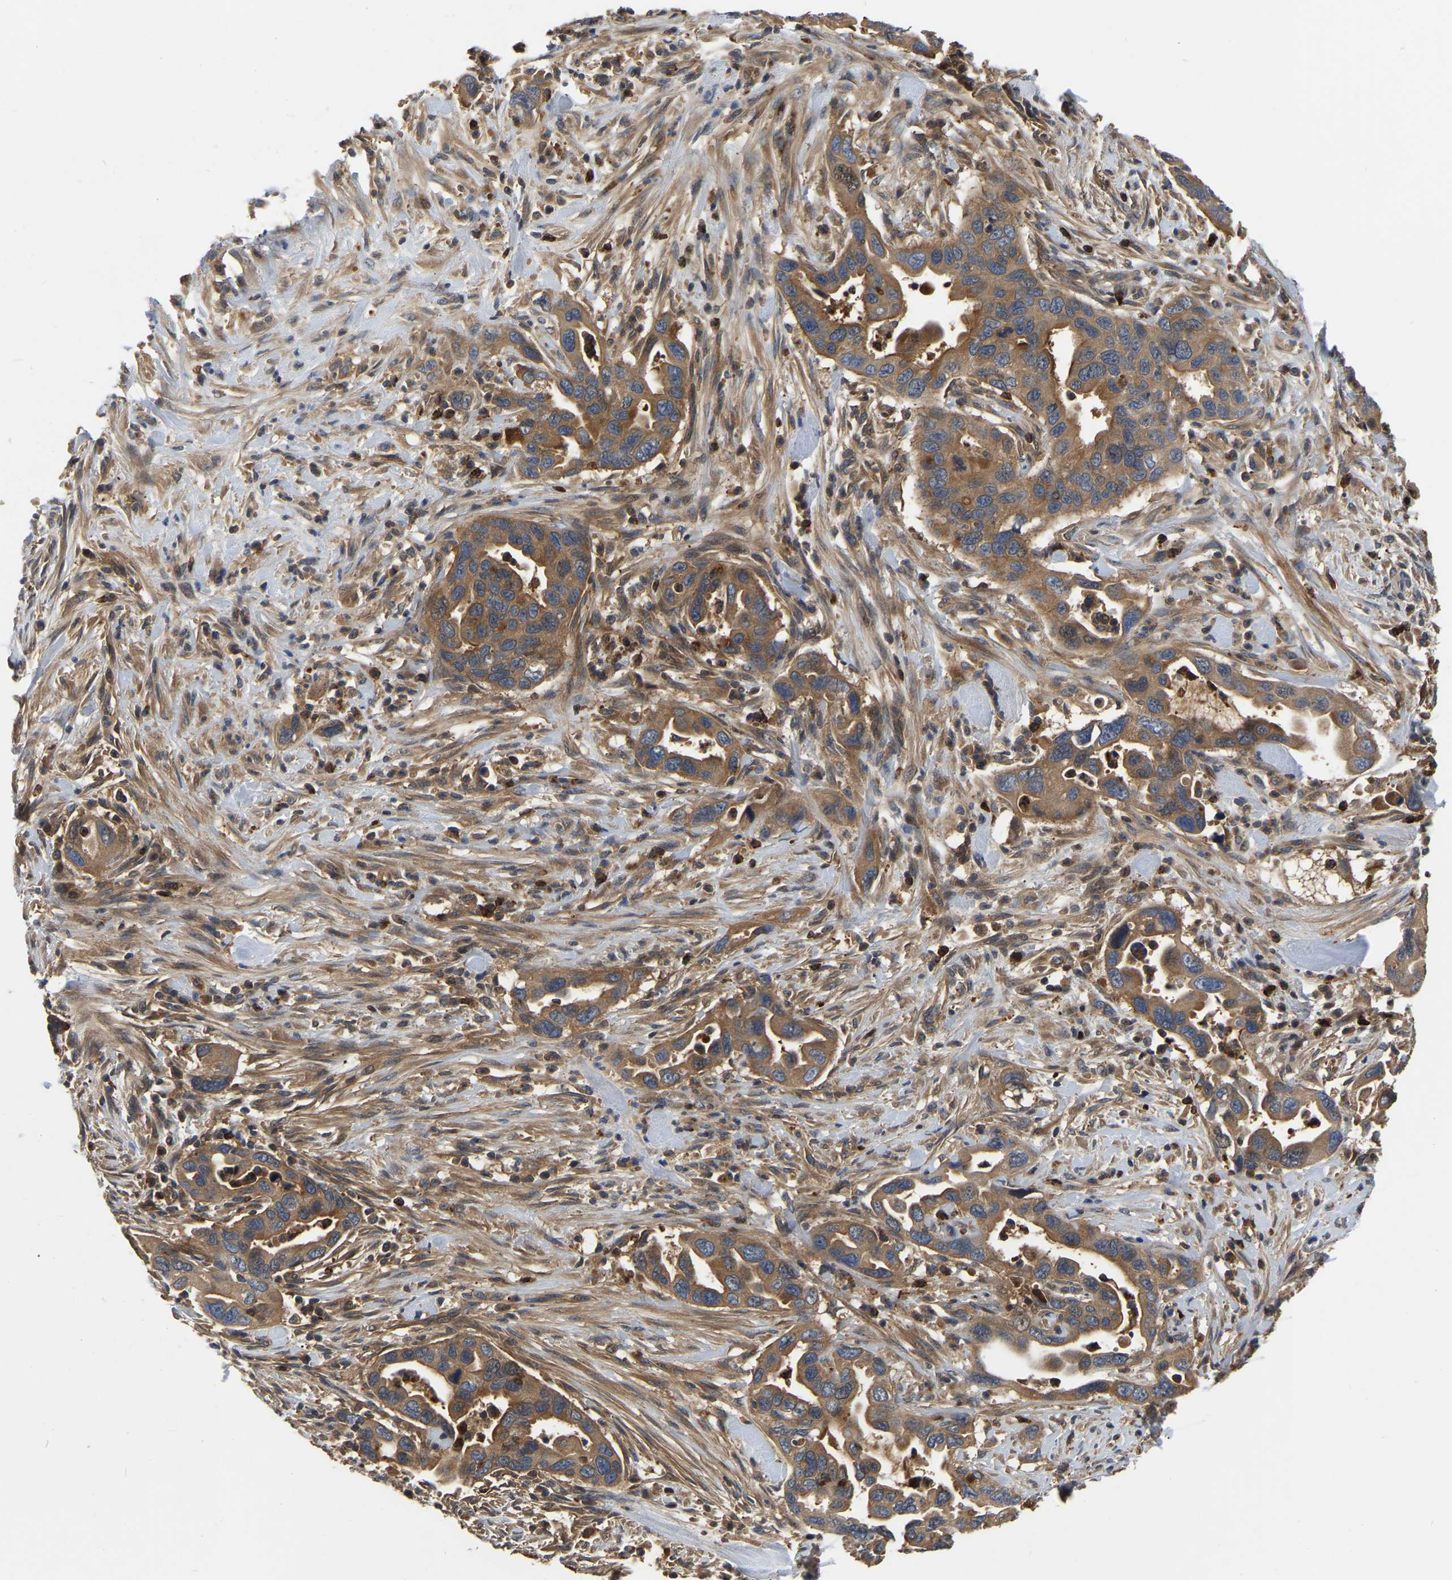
{"staining": {"intensity": "moderate", "quantity": ">75%", "location": "cytoplasmic/membranous"}, "tissue": "pancreatic cancer", "cell_type": "Tumor cells", "image_type": "cancer", "snomed": [{"axis": "morphology", "description": "Adenocarcinoma, NOS"}, {"axis": "topography", "description": "Pancreas"}], "caption": "Protein positivity by immunohistochemistry shows moderate cytoplasmic/membranous positivity in about >75% of tumor cells in pancreatic adenocarcinoma.", "gene": "GARS1", "patient": {"sex": "female", "age": 70}}